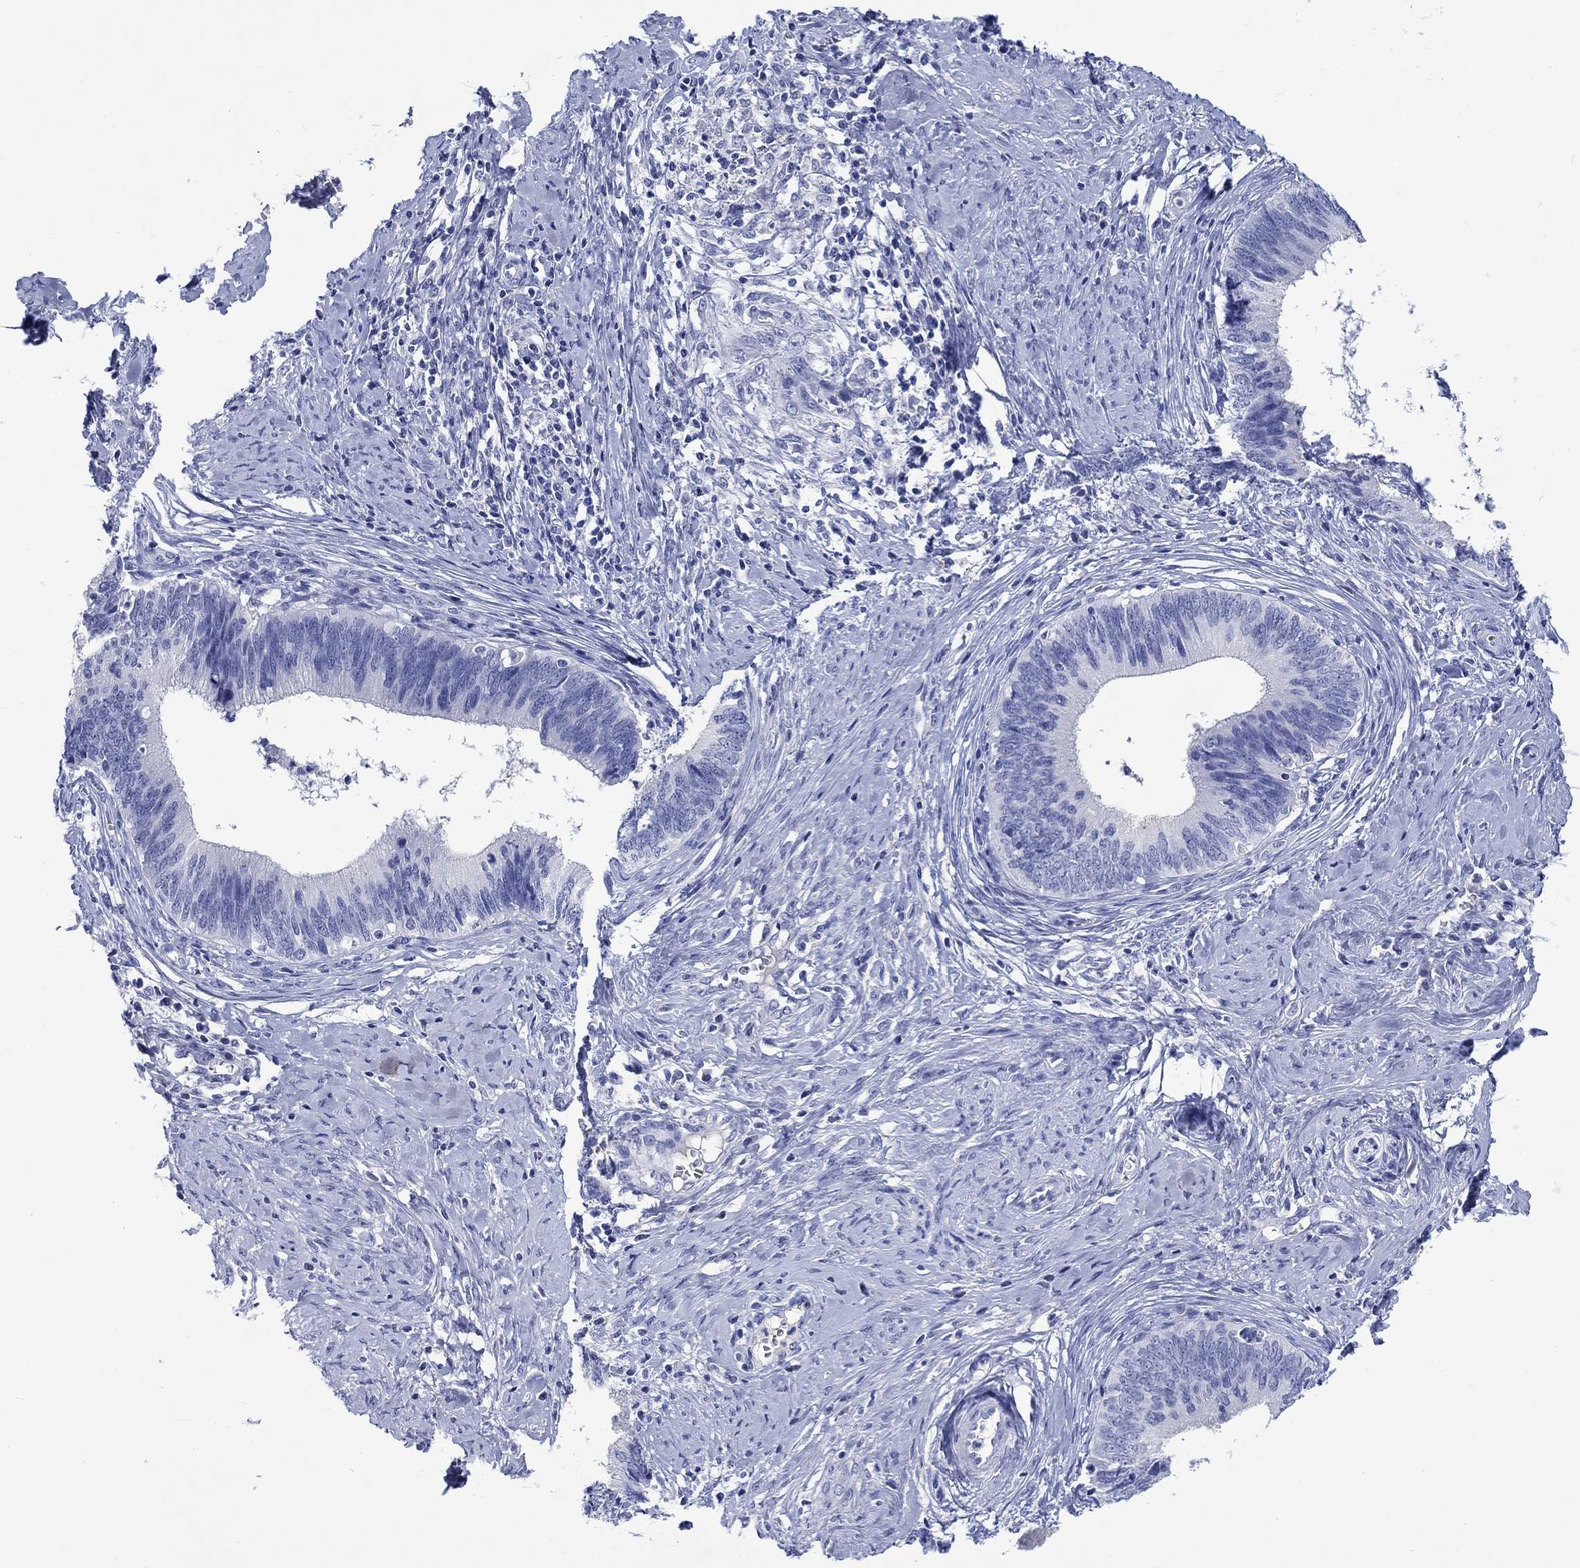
{"staining": {"intensity": "negative", "quantity": "none", "location": "none"}, "tissue": "cervical cancer", "cell_type": "Tumor cells", "image_type": "cancer", "snomed": [{"axis": "morphology", "description": "Adenocarcinoma, NOS"}, {"axis": "topography", "description": "Cervix"}], "caption": "This is an immunohistochemistry (IHC) micrograph of human adenocarcinoma (cervical). There is no positivity in tumor cells.", "gene": "CACNG3", "patient": {"sex": "female", "age": 42}}